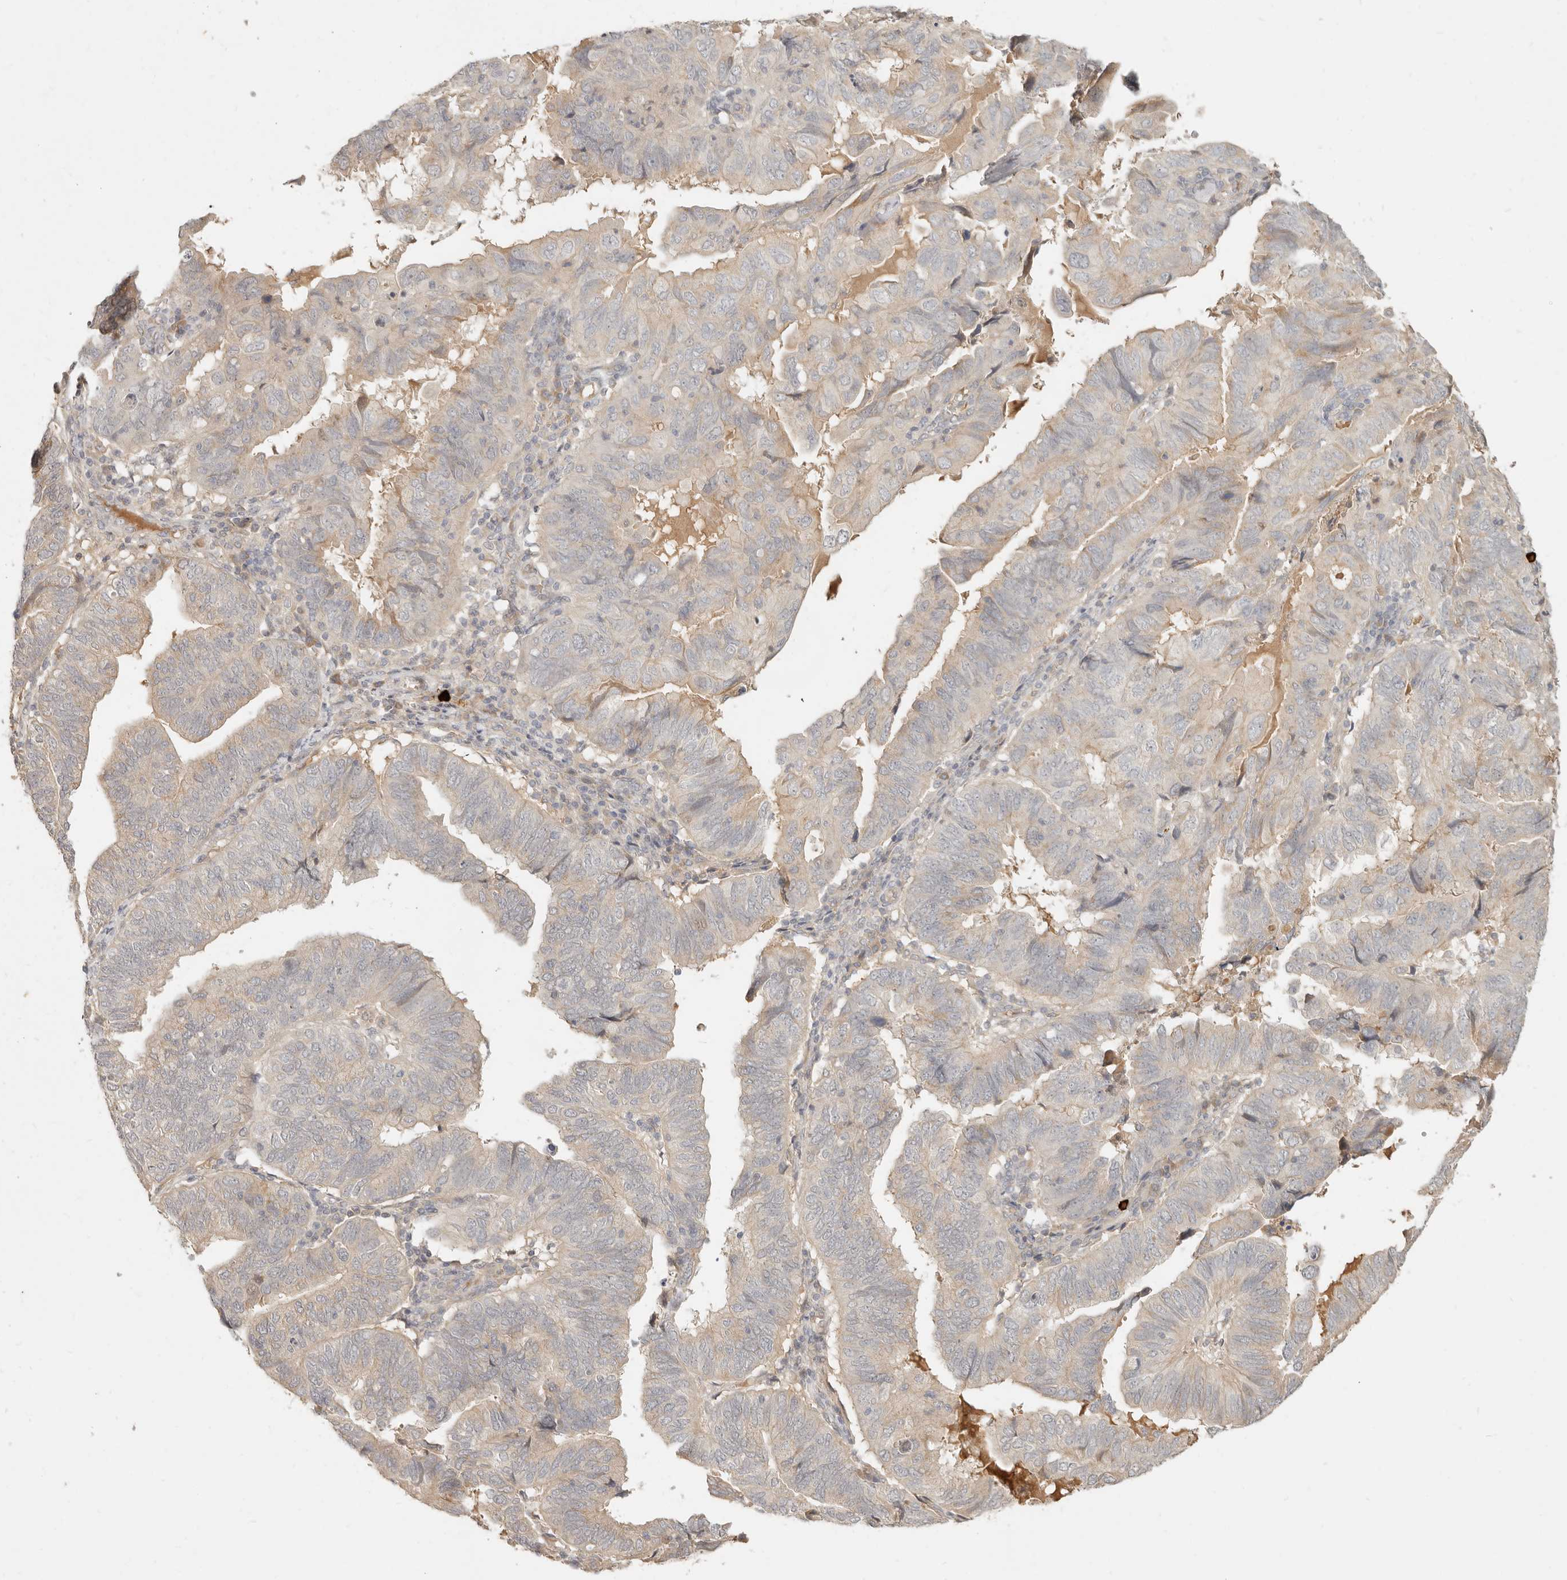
{"staining": {"intensity": "weak", "quantity": "25%-75%", "location": "cytoplasmic/membranous"}, "tissue": "endometrial cancer", "cell_type": "Tumor cells", "image_type": "cancer", "snomed": [{"axis": "morphology", "description": "Adenocarcinoma, NOS"}, {"axis": "topography", "description": "Uterus"}], "caption": "Adenocarcinoma (endometrial) stained with a brown dye reveals weak cytoplasmic/membranous positive positivity in about 25%-75% of tumor cells.", "gene": "UBXN11", "patient": {"sex": "female", "age": 77}}